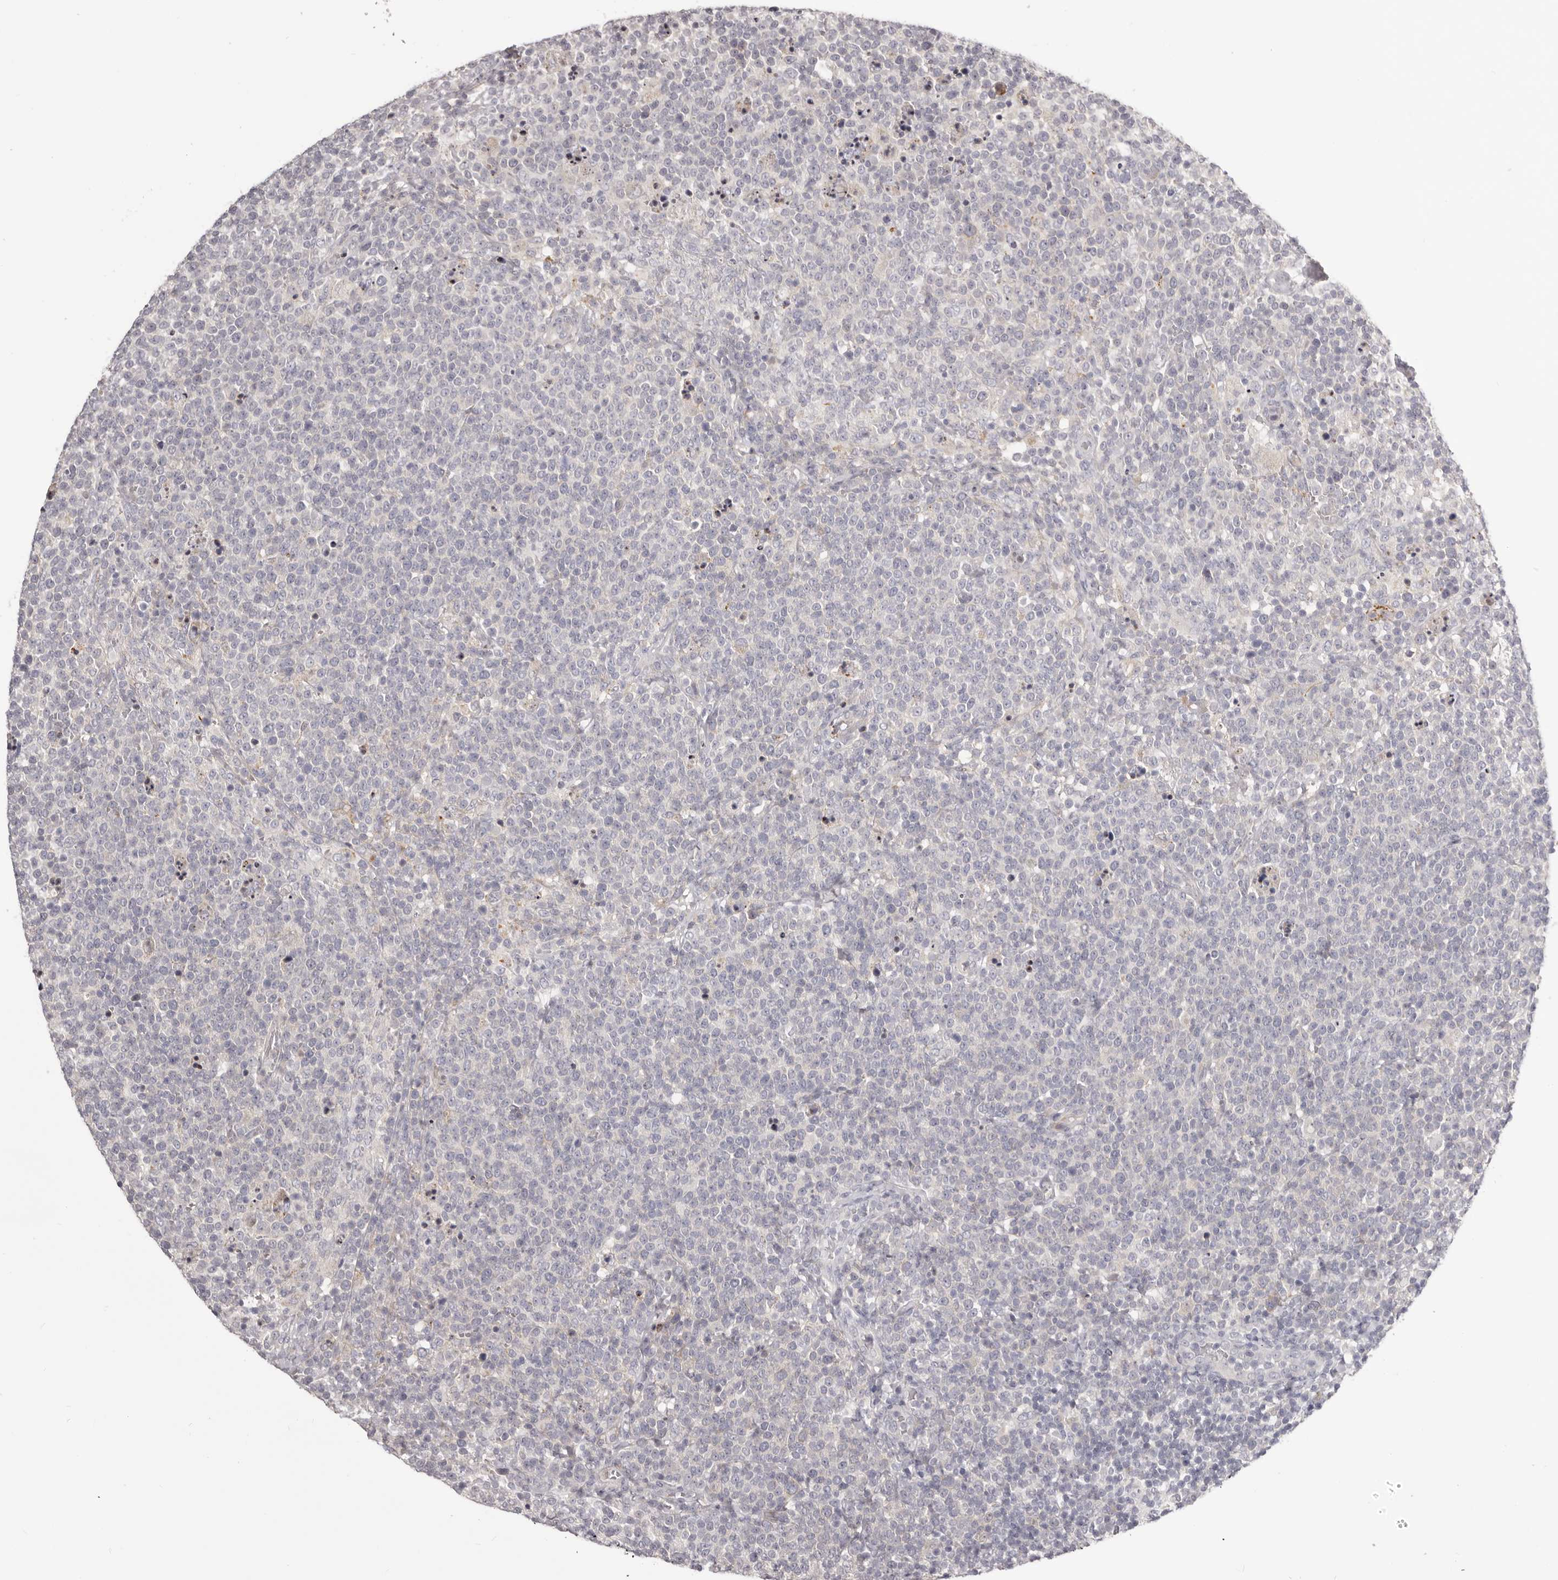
{"staining": {"intensity": "negative", "quantity": "none", "location": "none"}, "tissue": "lymphoma", "cell_type": "Tumor cells", "image_type": "cancer", "snomed": [{"axis": "morphology", "description": "Malignant lymphoma, non-Hodgkin's type, High grade"}, {"axis": "topography", "description": "Lymph node"}], "caption": "IHC photomicrograph of neoplastic tissue: human lymphoma stained with DAB exhibits no significant protein positivity in tumor cells. Nuclei are stained in blue.", "gene": "OTUD3", "patient": {"sex": "male", "age": 61}}